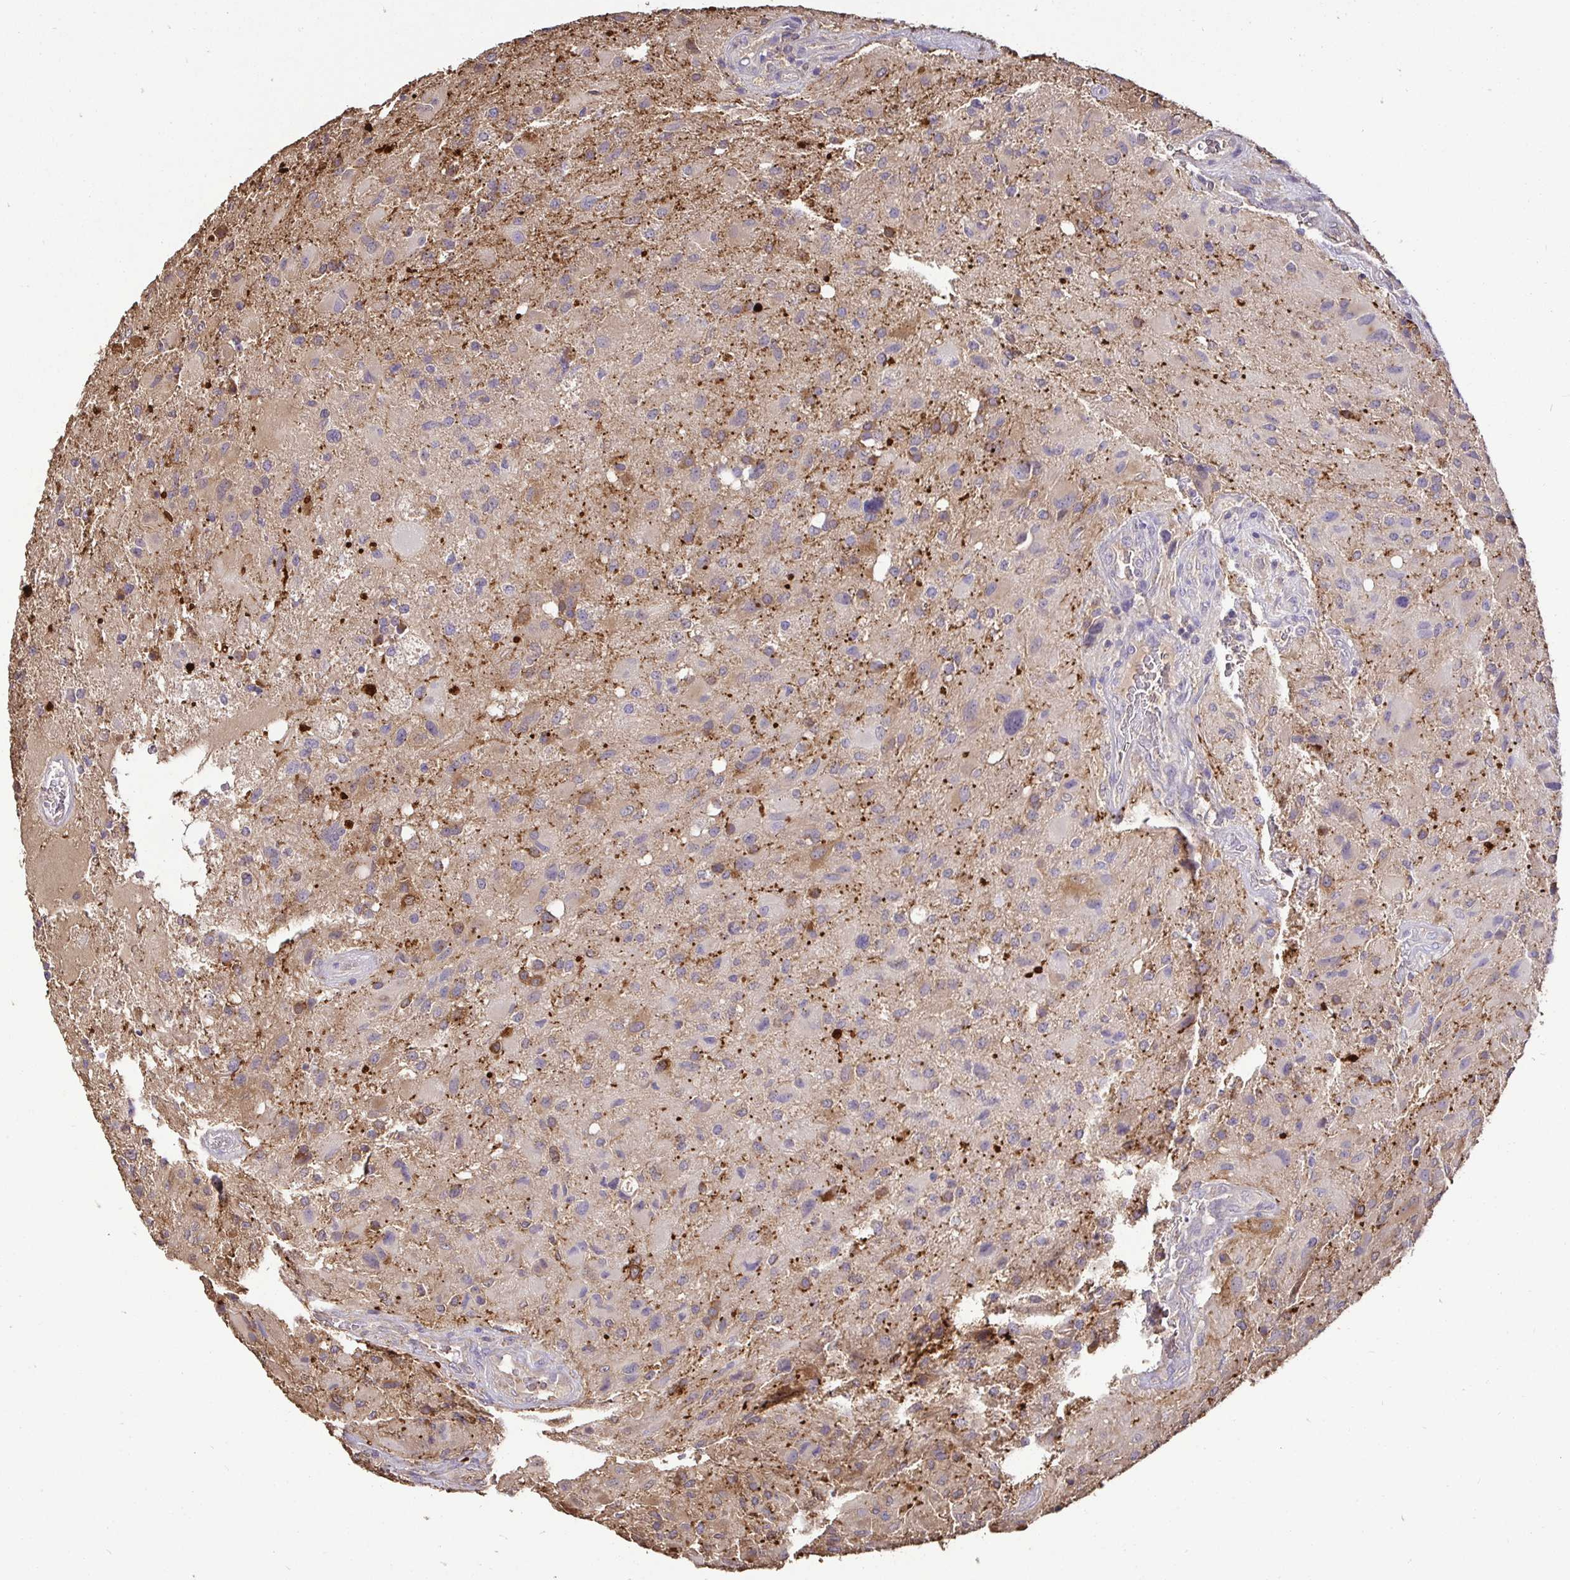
{"staining": {"intensity": "moderate", "quantity": "<25%", "location": "cytoplasmic/membranous"}, "tissue": "glioma", "cell_type": "Tumor cells", "image_type": "cancer", "snomed": [{"axis": "morphology", "description": "Glioma, malignant, High grade"}, {"axis": "topography", "description": "Brain"}], "caption": "Tumor cells exhibit moderate cytoplasmic/membranous staining in about <25% of cells in glioma.", "gene": "MAPK8IP3", "patient": {"sex": "male", "age": 53}}